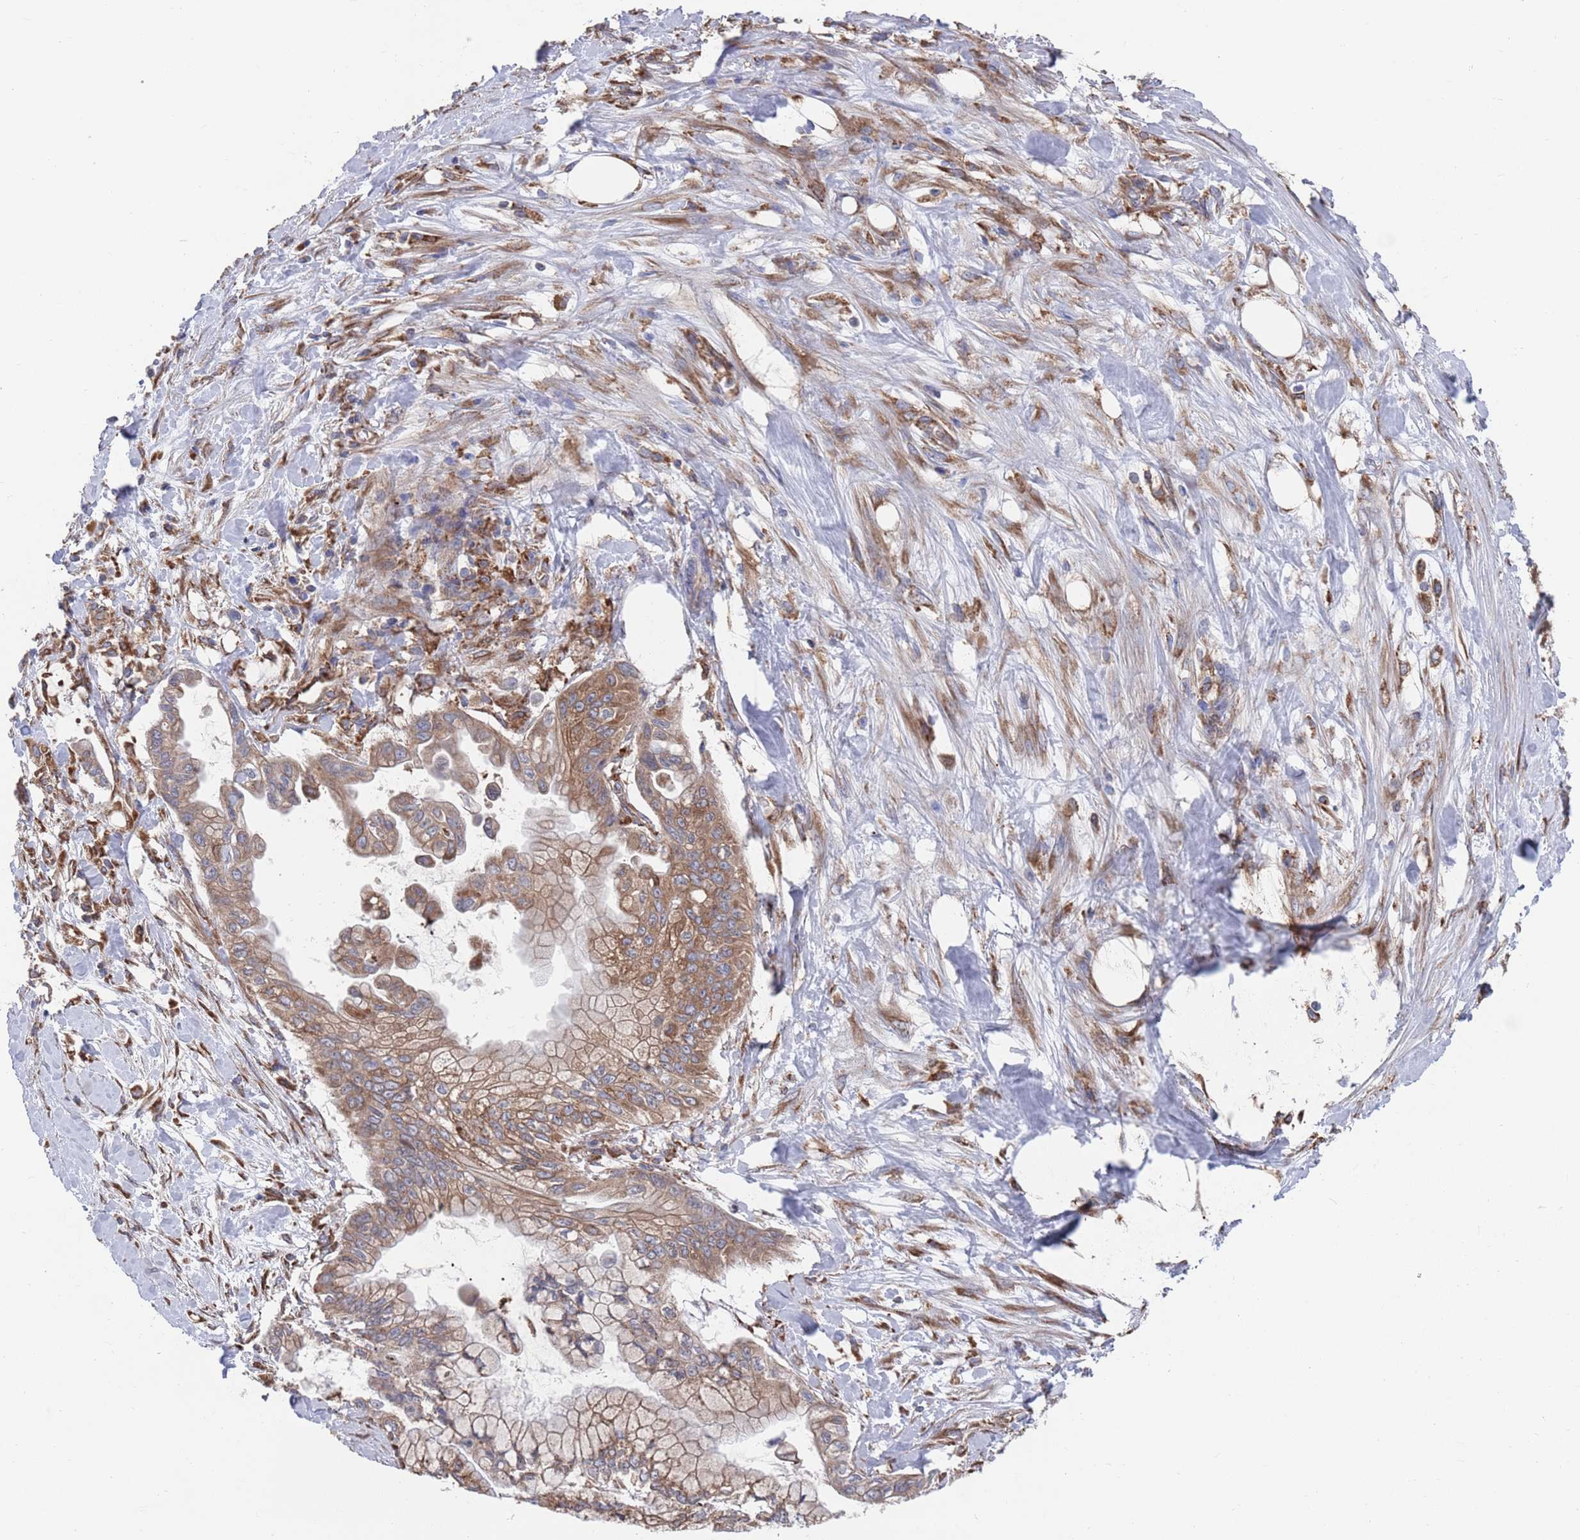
{"staining": {"intensity": "moderate", "quantity": ">75%", "location": "cytoplasmic/membranous"}, "tissue": "pancreatic cancer", "cell_type": "Tumor cells", "image_type": "cancer", "snomed": [{"axis": "morphology", "description": "Adenocarcinoma, NOS"}, {"axis": "topography", "description": "Pancreas"}], "caption": "About >75% of tumor cells in pancreatic adenocarcinoma show moderate cytoplasmic/membranous protein staining as visualized by brown immunohistochemical staining.", "gene": "GID8", "patient": {"sex": "male", "age": 48}}